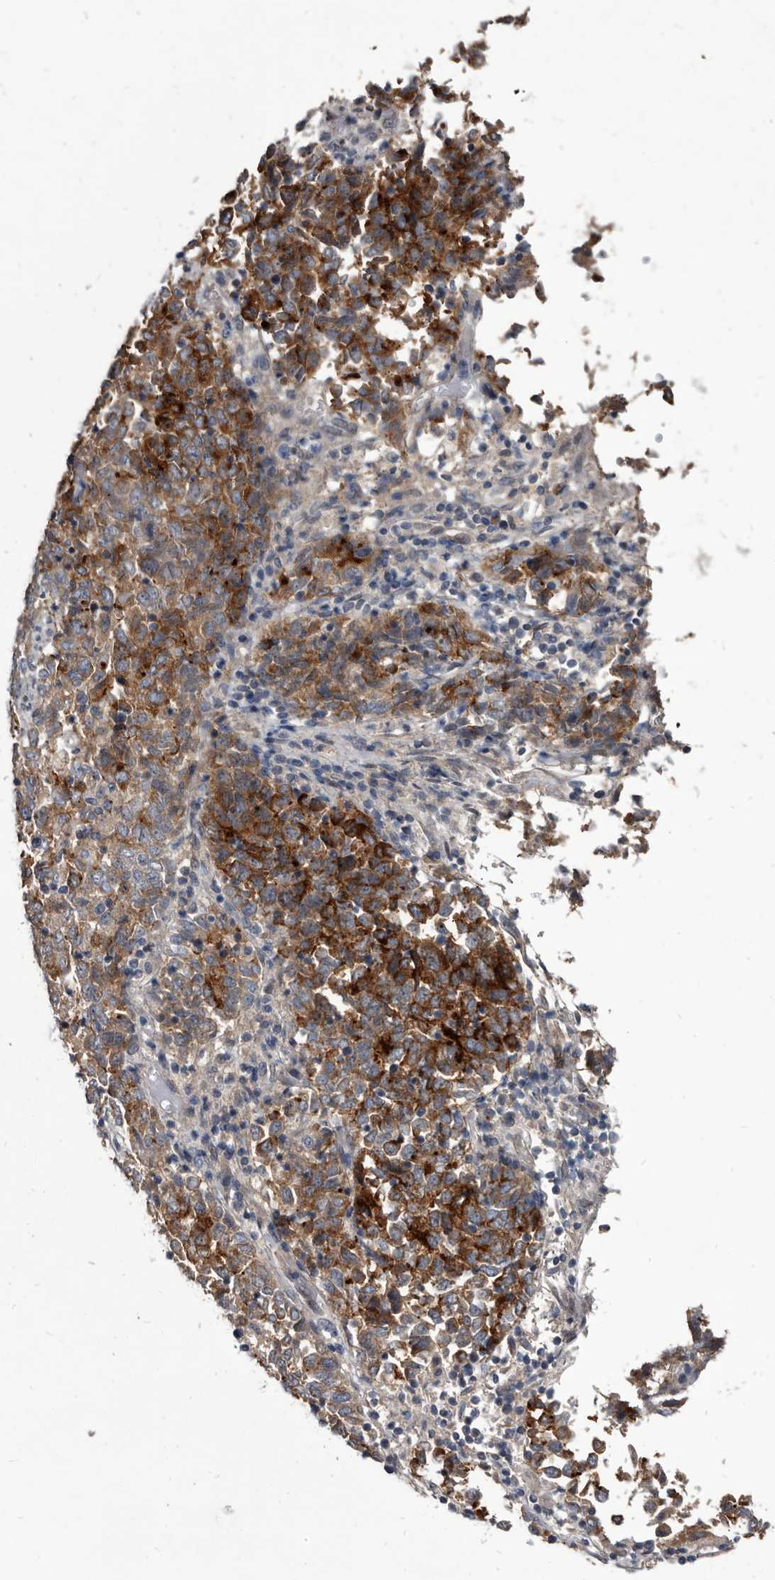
{"staining": {"intensity": "moderate", "quantity": "25%-75%", "location": "cytoplasmic/membranous"}, "tissue": "endometrial cancer", "cell_type": "Tumor cells", "image_type": "cancer", "snomed": [{"axis": "morphology", "description": "Adenocarcinoma, NOS"}, {"axis": "topography", "description": "Endometrium"}], "caption": "Human endometrial adenocarcinoma stained with a protein marker exhibits moderate staining in tumor cells.", "gene": "PROM1", "patient": {"sex": "female", "age": 80}}